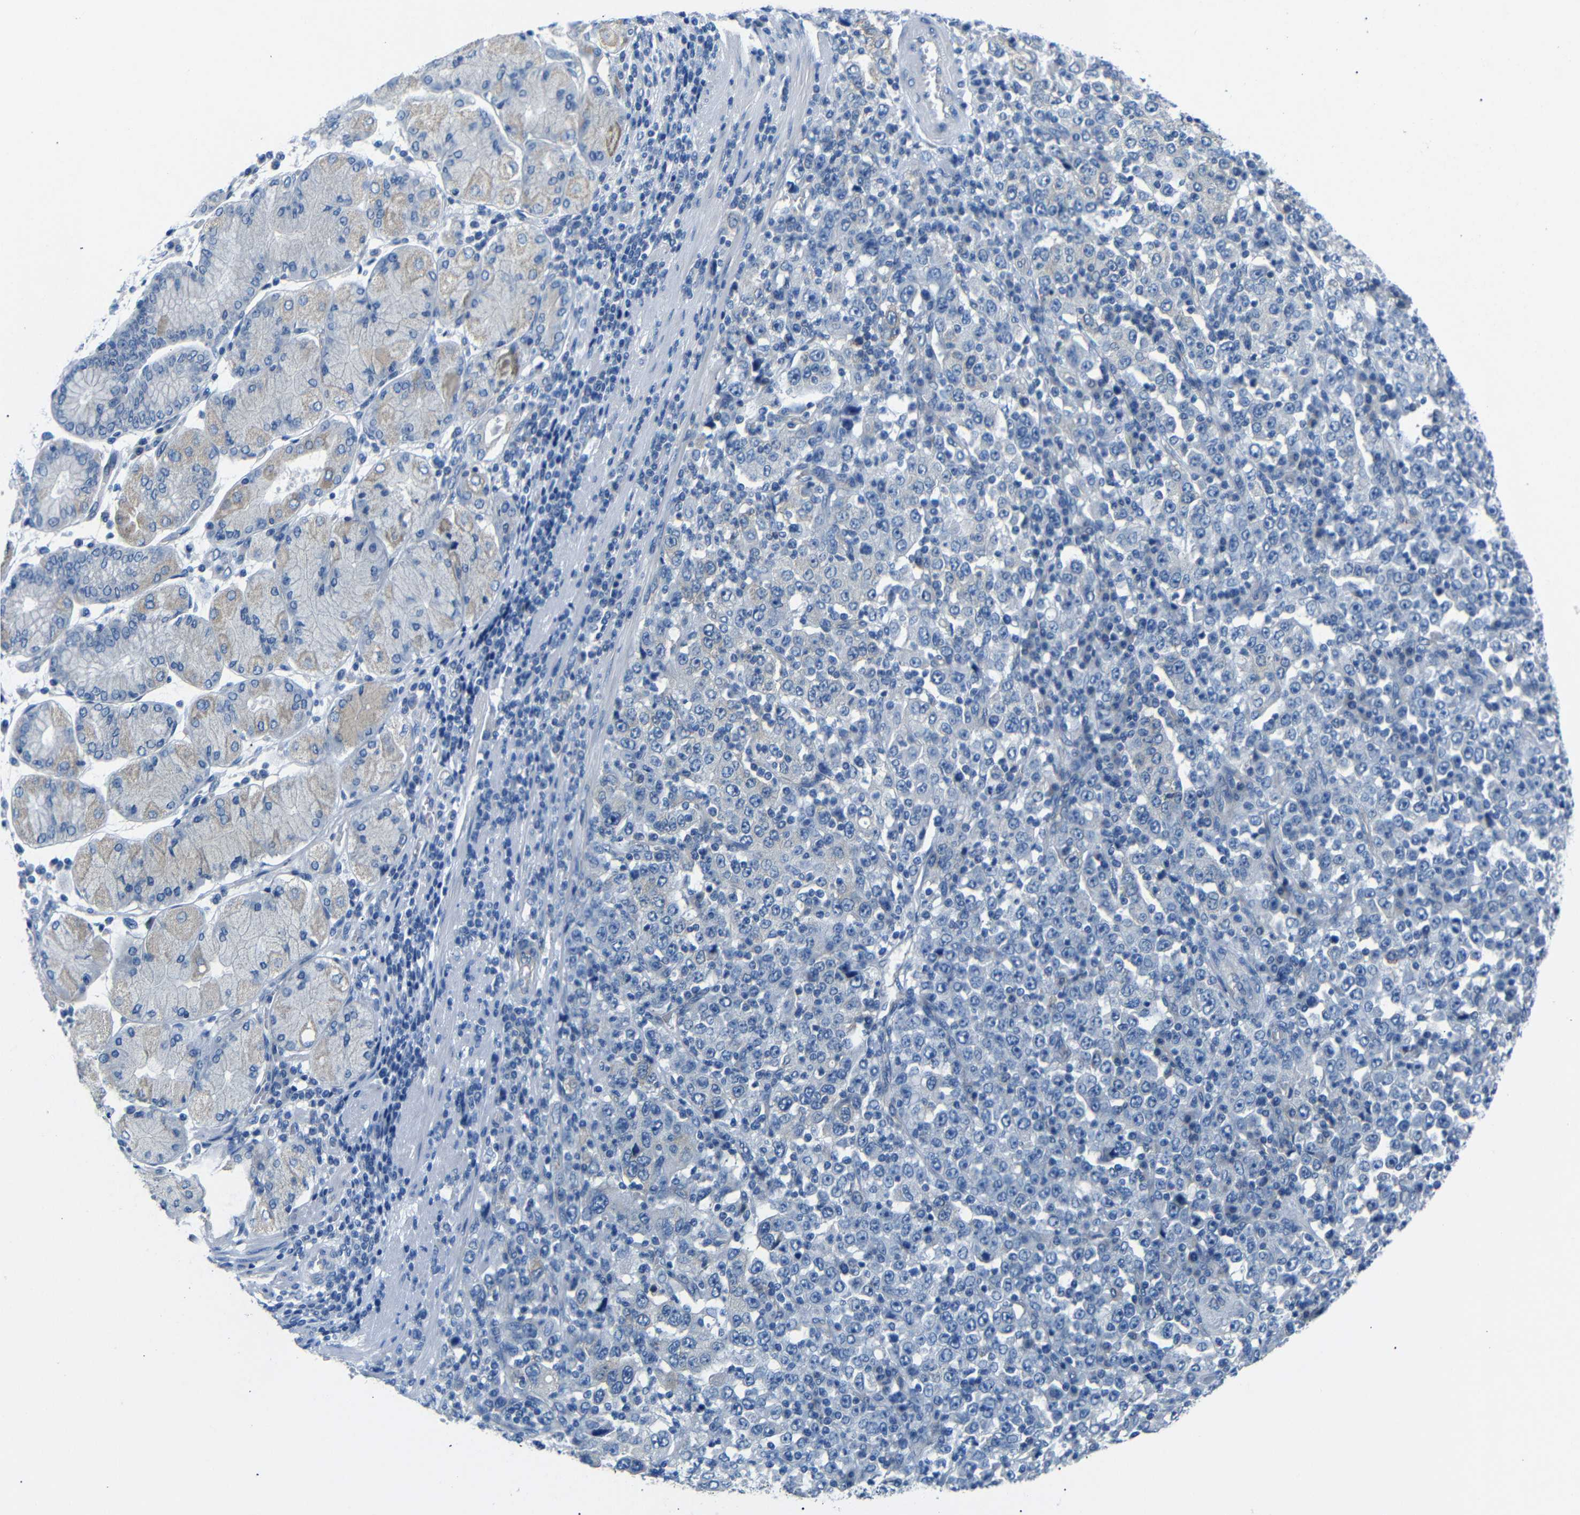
{"staining": {"intensity": "negative", "quantity": "none", "location": "none"}, "tissue": "stomach cancer", "cell_type": "Tumor cells", "image_type": "cancer", "snomed": [{"axis": "morphology", "description": "Normal tissue, NOS"}, {"axis": "morphology", "description": "Adenocarcinoma, NOS"}, {"axis": "topography", "description": "Stomach, upper"}, {"axis": "topography", "description": "Stomach"}], "caption": "Photomicrograph shows no protein expression in tumor cells of stomach cancer tissue.", "gene": "DCP1A", "patient": {"sex": "male", "age": 59}}